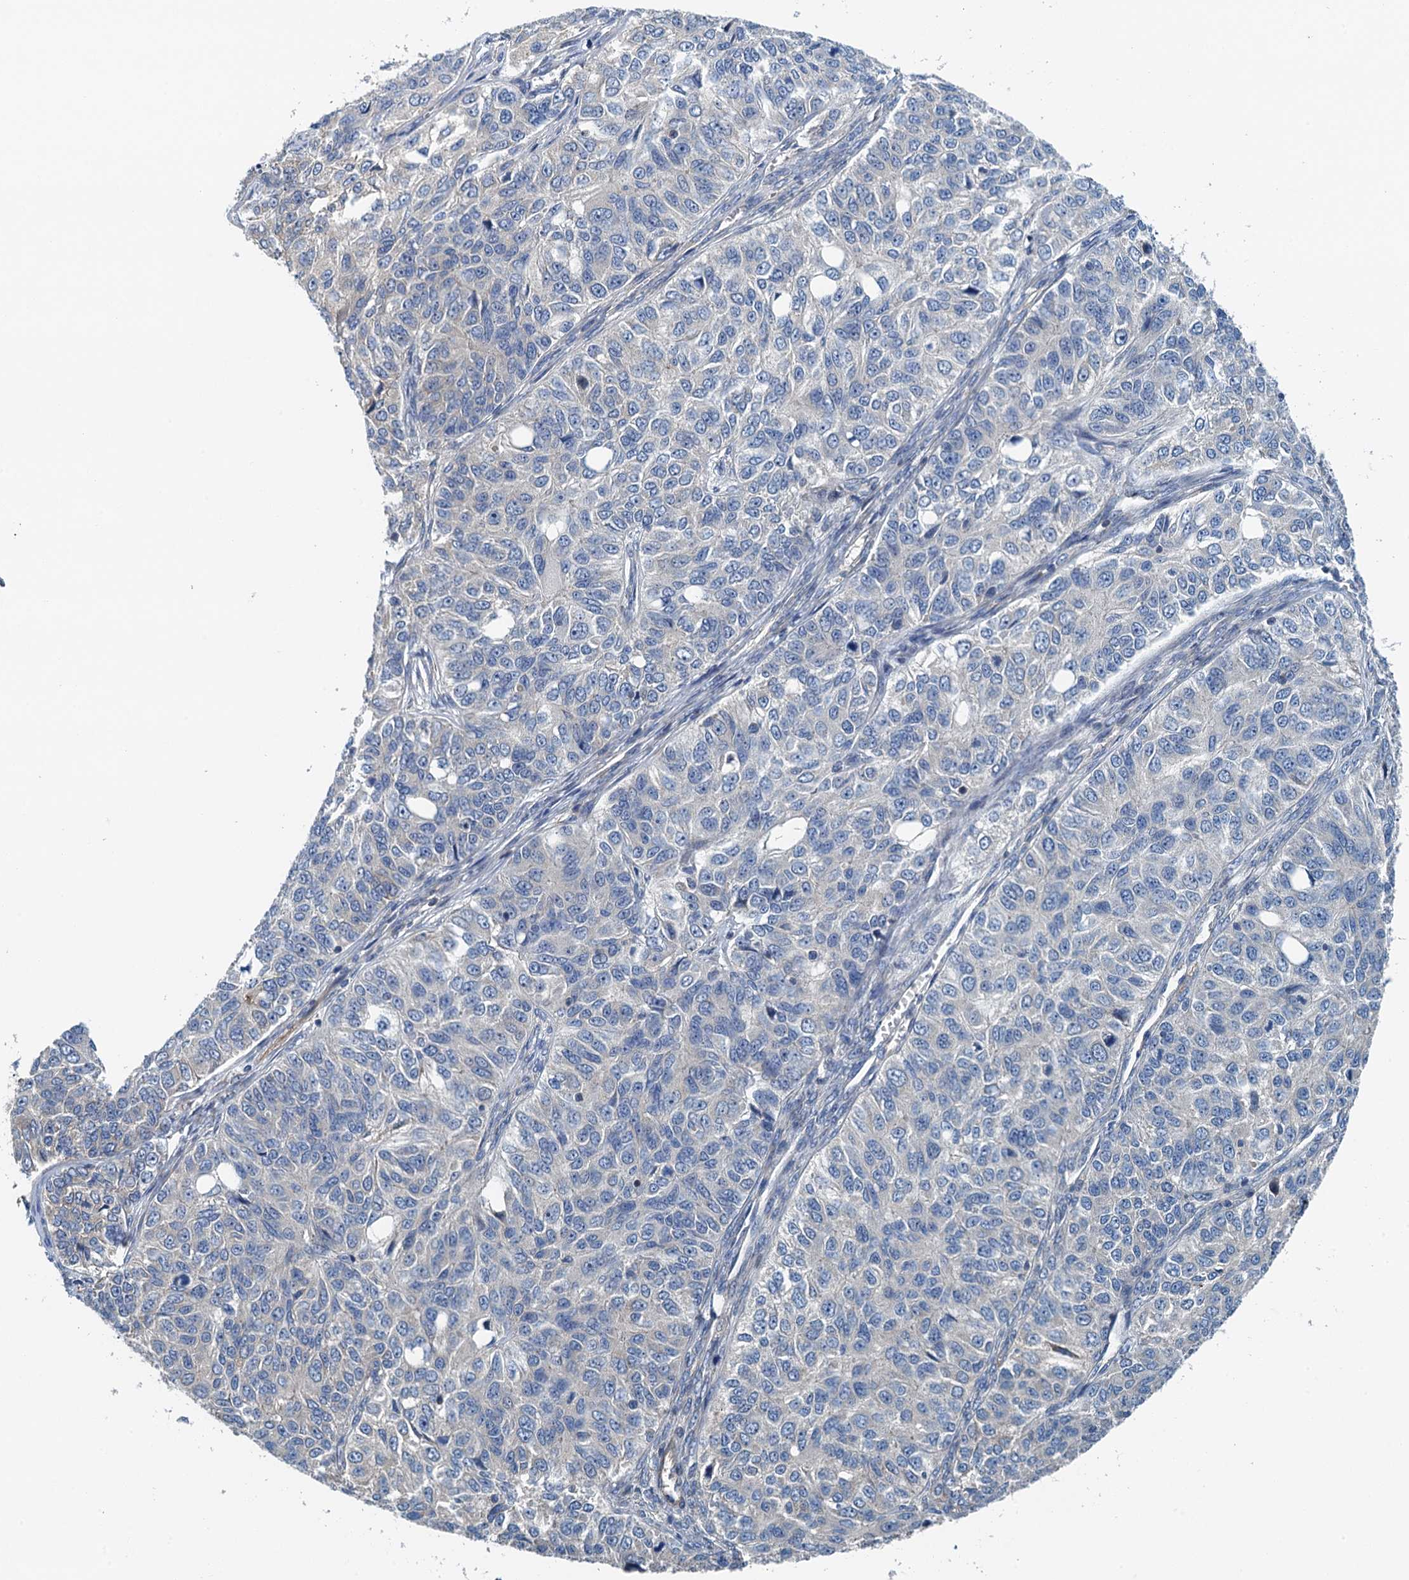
{"staining": {"intensity": "negative", "quantity": "none", "location": "none"}, "tissue": "ovarian cancer", "cell_type": "Tumor cells", "image_type": "cancer", "snomed": [{"axis": "morphology", "description": "Carcinoma, endometroid"}, {"axis": "topography", "description": "Ovary"}], "caption": "High magnification brightfield microscopy of endometroid carcinoma (ovarian) stained with DAB (3,3'-diaminobenzidine) (brown) and counterstained with hematoxylin (blue): tumor cells show no significant positivity.", "gene": "PPP1R14D", "patient": {"sex": "female", "age": 51}}